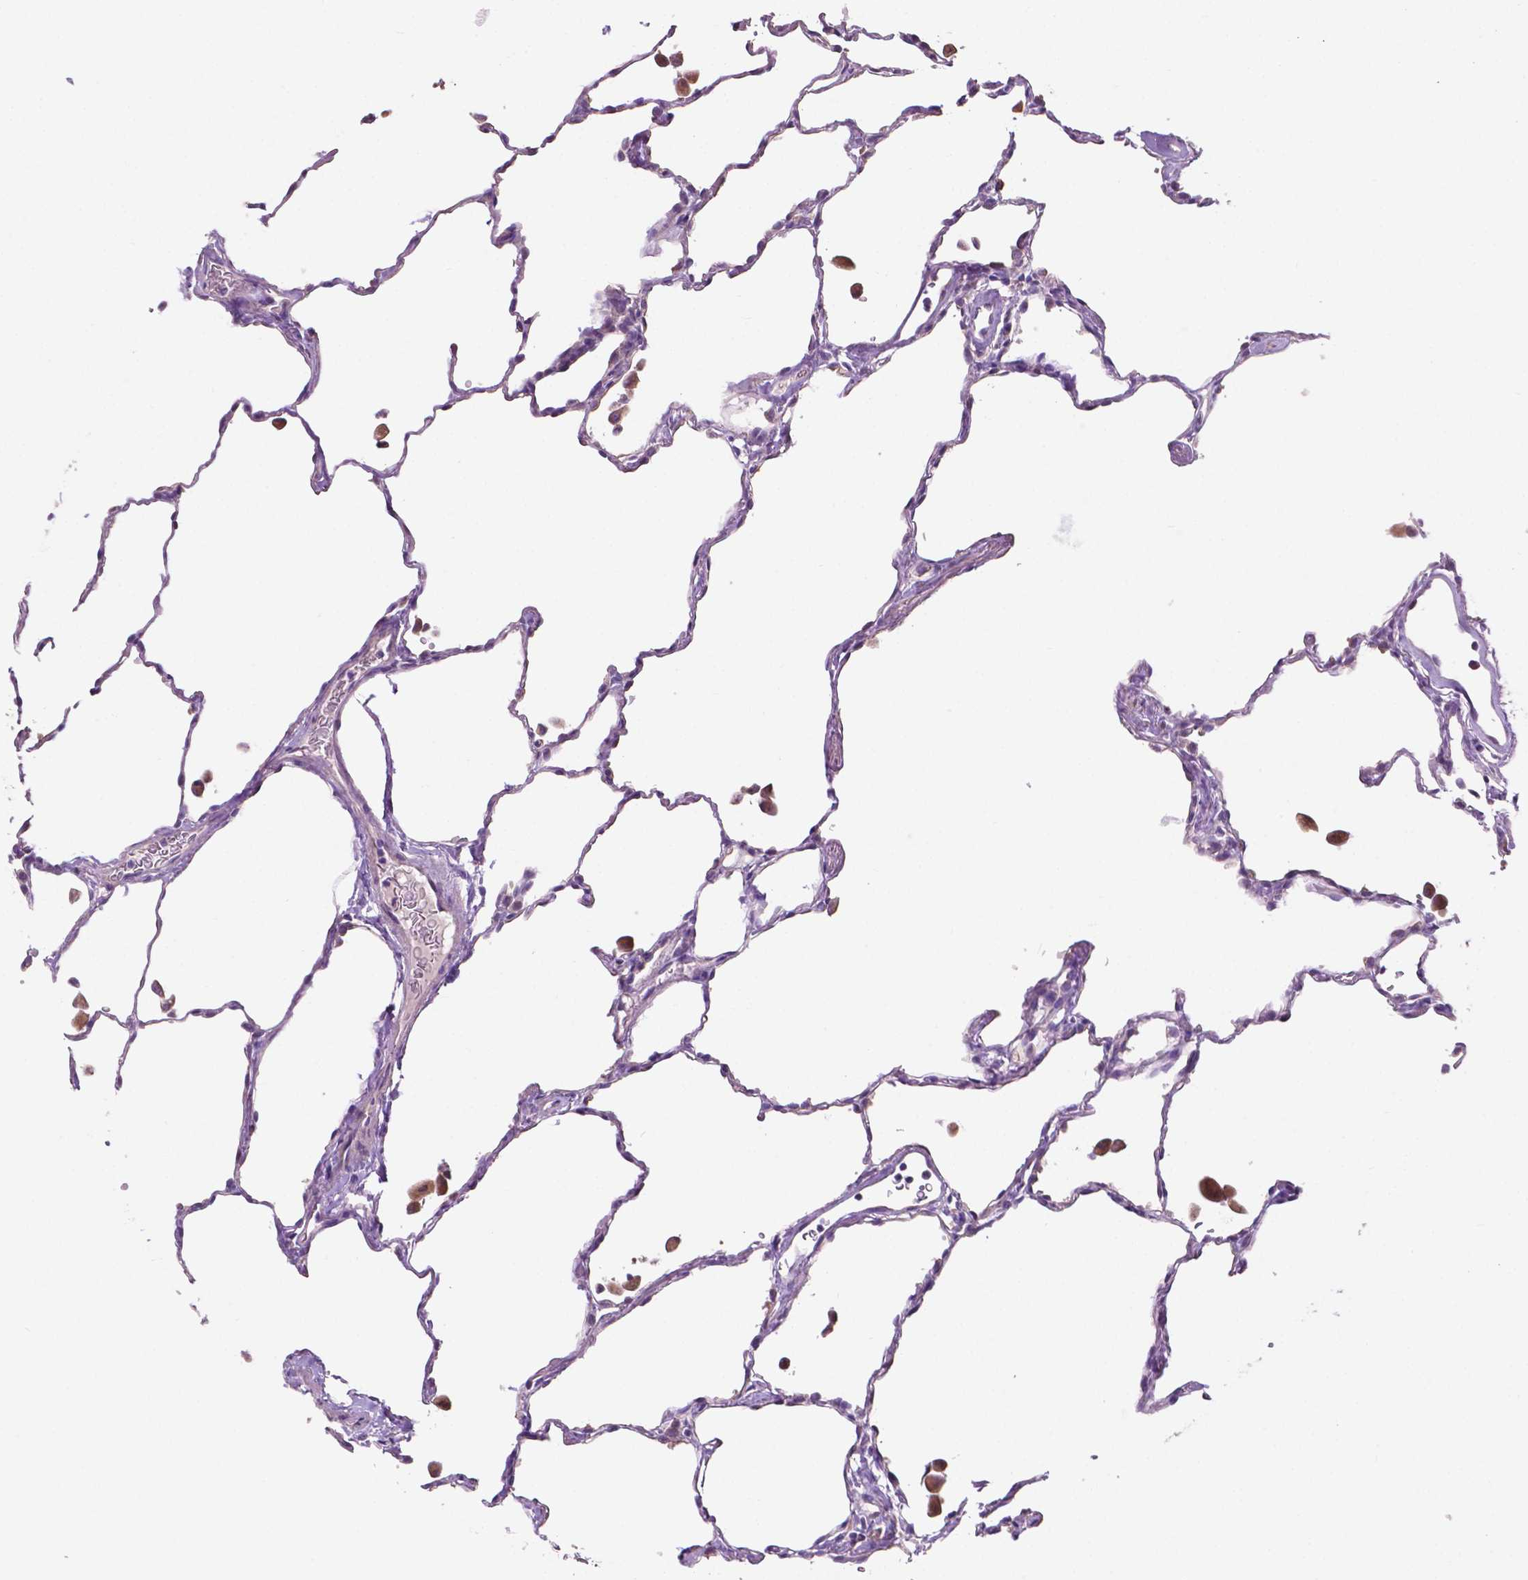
{"staining": {"intensity": "negative", "quantity": "none", "location": "none"}, "tissue": "lung", "cell_type": "Alveolar cells", "image_type": "normal", "snomed": [{"axis": "morphology", "description": "Normal tissue, NOS"}, {"axis": "topography", "description": "Lung"}], "caption": "This is an IHC histopathology image of normal lung. There is no staining in alveolar cells.", "gene": "CLDN17", "patient": {"sex": "female", "age": 47}}